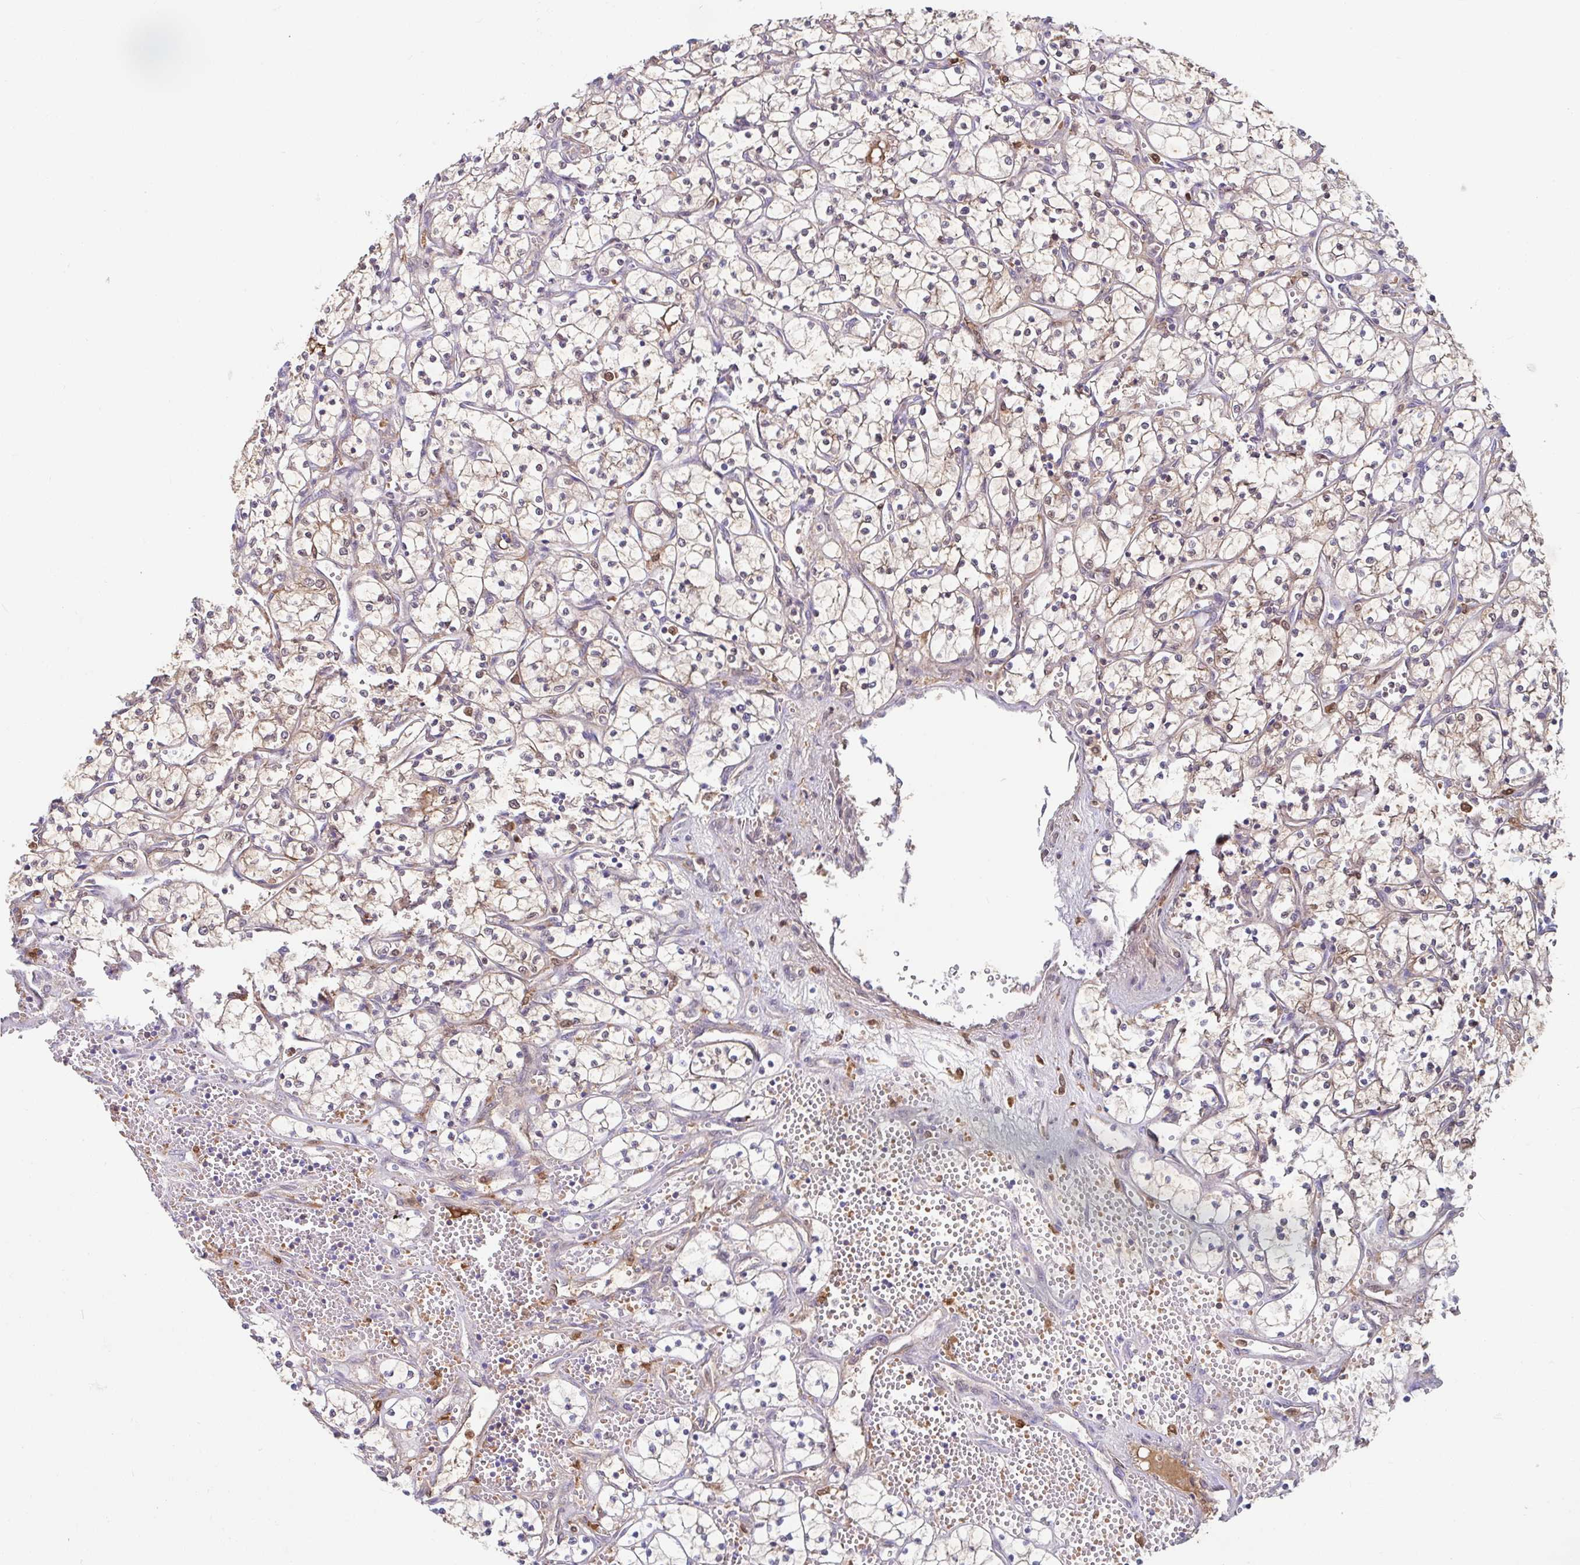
{"staining": {"intensity": "weak", "quantity": "<25%", "location": "cytoplasmic/membranous"}, "tissue": "renal cancer", "cell_type": "Tumor cells", "image_type": "cancer", "snomed": [{"axis": "morphology", "description": "Adenocarcinoma, NOS"}, {"axis": "topography", "description": "Kidney"}], "caption": "Immunohistochemistry (IHC) micrograph of human adenocarcinoma (renal) stained for a protein (brown), which exhibits no staining in tumor cells.", "gene": "BLVRA", "patient": {"sex": "female", "age": 69}}